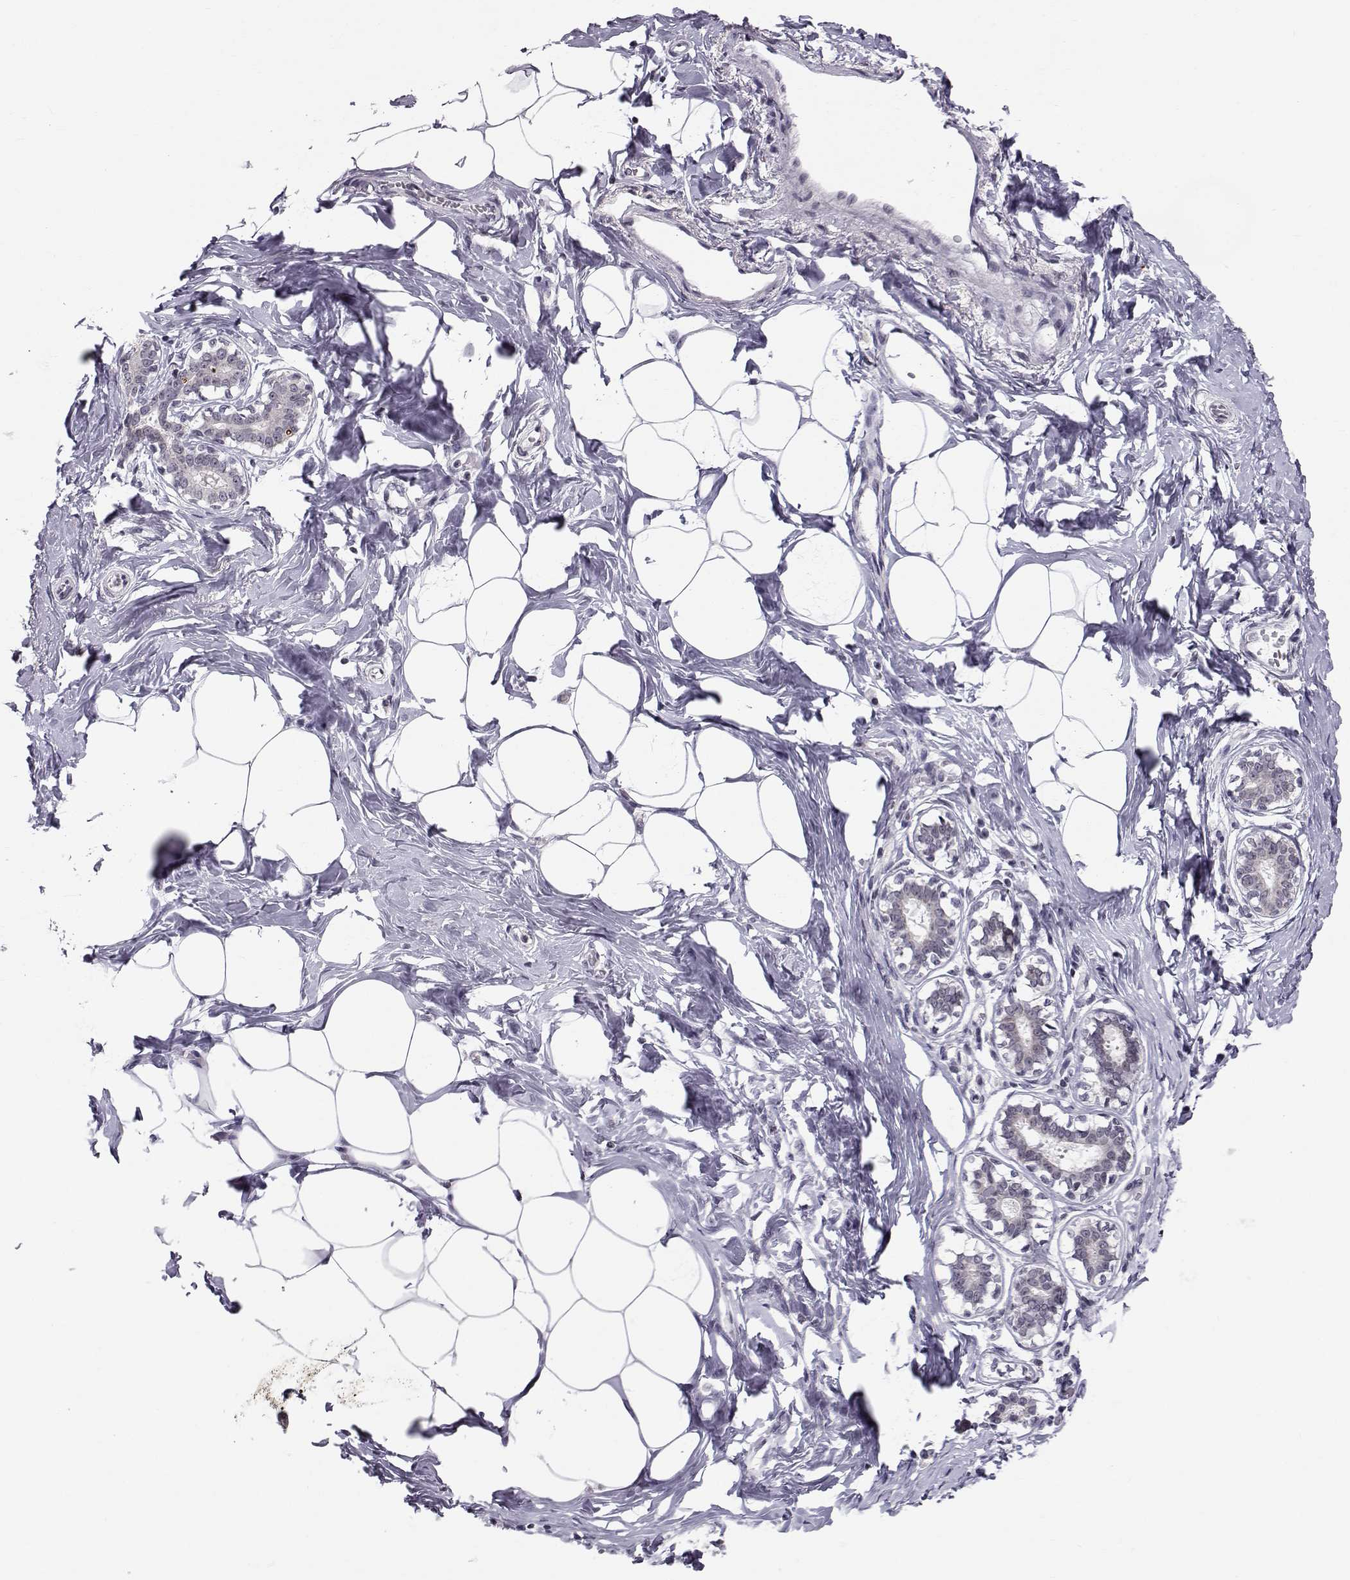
{"staining": {"intensity": "negative", "quantity": "none", "location": "none"}, "tissue": "breast", "cell_type": "Adipocytes", "image_type": "normal", "snomed": [{"axis": "morphology", "description": "Normal tissue, NOS"}, {"axis": "morphology", "description": "Lobular carcinoma, in situ"}, {"axis": "topography", "description": "Breast"}], "caption": "IHC histopathology image of unremarkable breast: human breast stained with DAB (3,3'-diaminobenzidine) displays no significant protein staining in adipocytes.", "gene": "MARCHF4", "patient": {"sex": "female", "age": 35}}